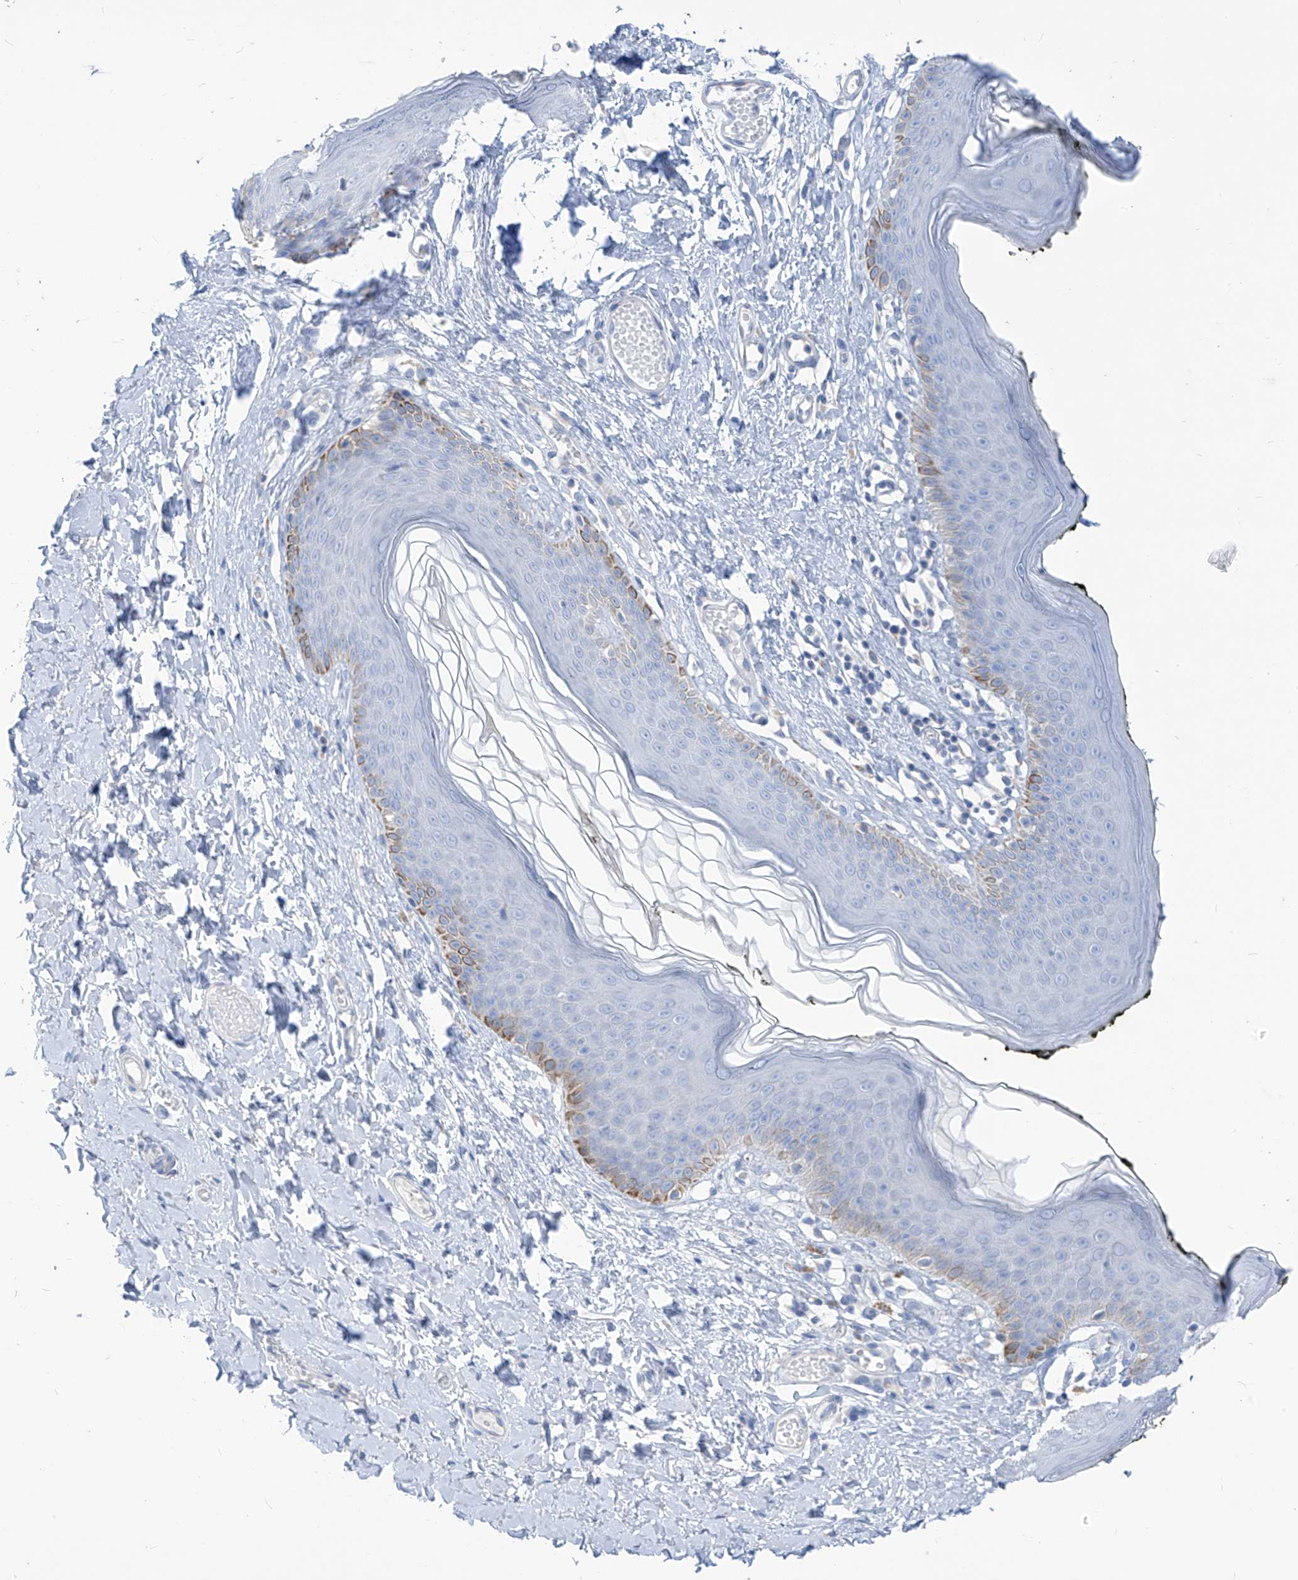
{"staining": {"intensity": "strong", "quantity": "<25%", "location": "cytoplasmic/membranous"}, "tissue": "skin", "cell_type": "Epidermal cells", "image_type": "normal", "snomed": [{"axis": "morphology", "description": "Normal tissue, NOS"}, {"axis": "morphology", "description": "Inflammation, NOS"}, {"axis": "topography", "description": "Vulva"}], "caption": "A high-resolution image shows immunohistochemistry (IHC) staining of normal skin, which reveals strong cytoplasmic/membranous expression in approximately <25% of epidermal cells.", "gene": "ZNF404", "patient": {"sex": "female", "age": 84}}